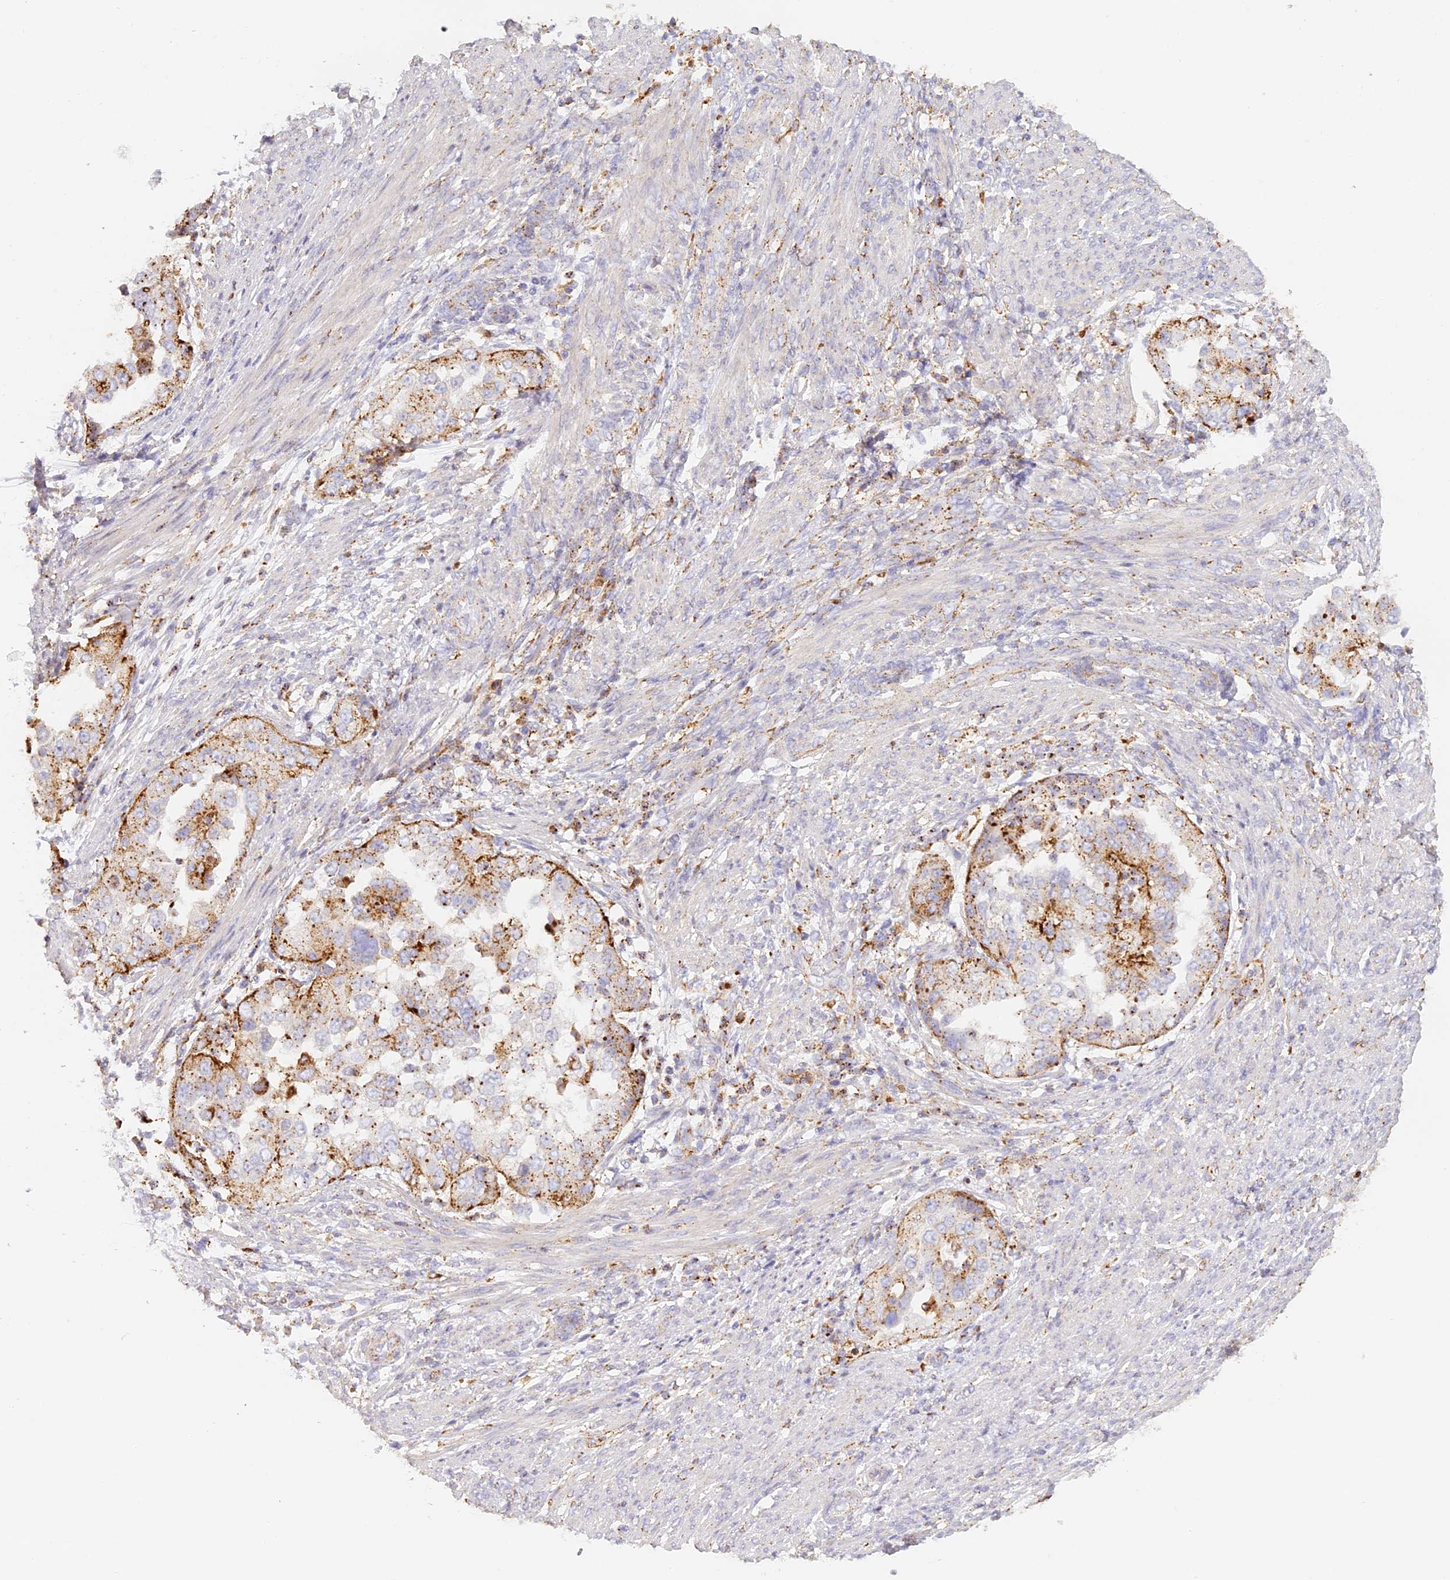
{"staining": {"intensity": "moderate", "quantity": ">75%", "location": "cytoplasmic/membranous"}, "tissue": "endometrial cancer", "cell_type": "Tumor cells", "image_type": "cancer", "snomed": [{"axis": "morphology", "description": "Adenocarcinoma, NOS"}, {"axis": "topography", "description": "Endometrium"}], "caption": "This is a micrograph of immunohistochemistry (IHC) staining of endometrial cancer, which shows moderate positivity in the cytoplasmic/membranous of tumor cells.", "gene": "LAMP2", "patient": {"sex": "female", "age": 85}}